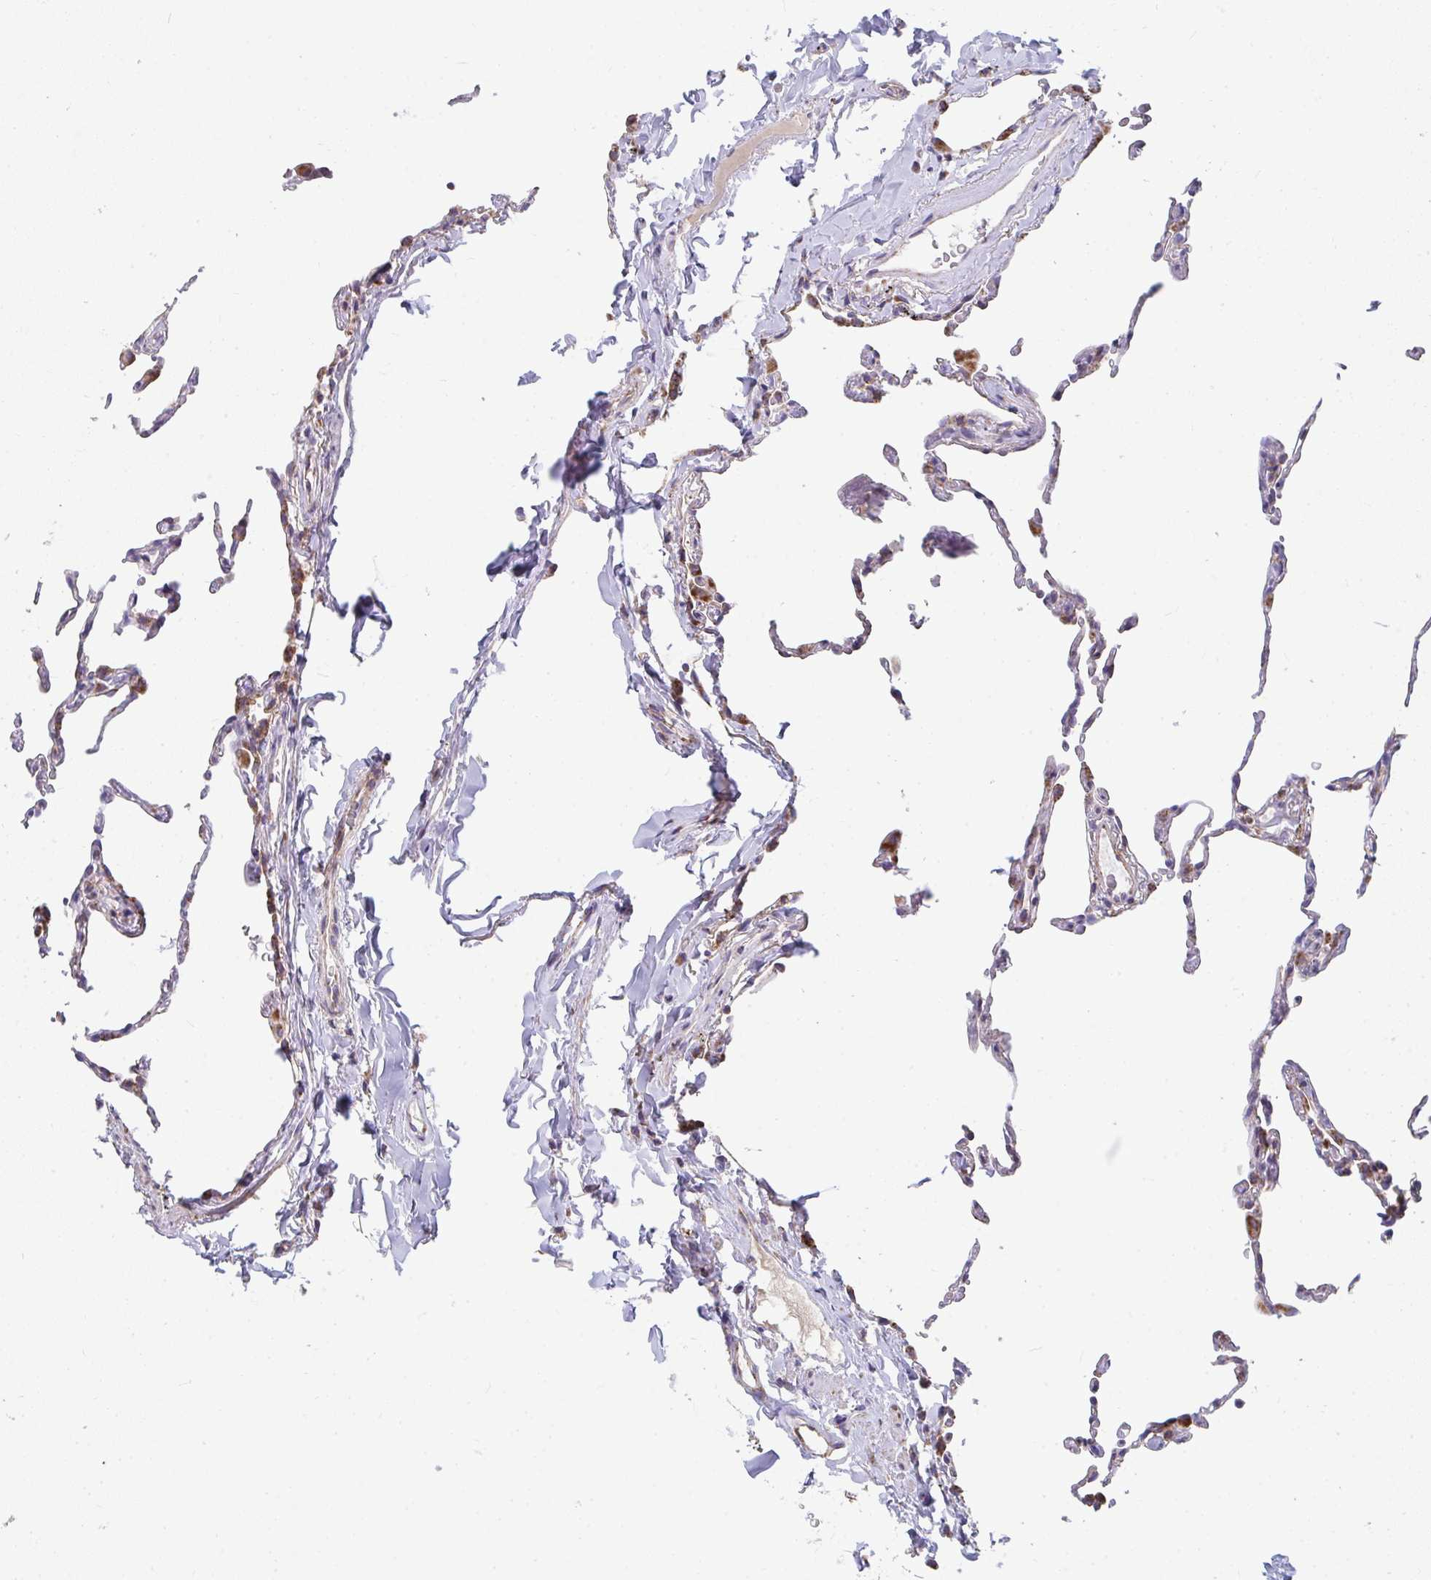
{"staining": {"intensity": "moderate", "quantity": "<25%", "location": "cytoplasmic/membranous"}, "tissue": "lung", "cell_type": "Alveolar cells", "image_type": "normal", "snomed": [{"axis": "morphology", "description": "Normal tissue, NOS"}, {"axis": "topography", "description": "Lung"}], "caption": "Moderate cytoplasmic/membranous positivity for a protein is seen in approximately <25% of alveolar cells of benign lung using IHC.", "gene": "FAHD1", "patient": {"sex": "female", "age": 57}}